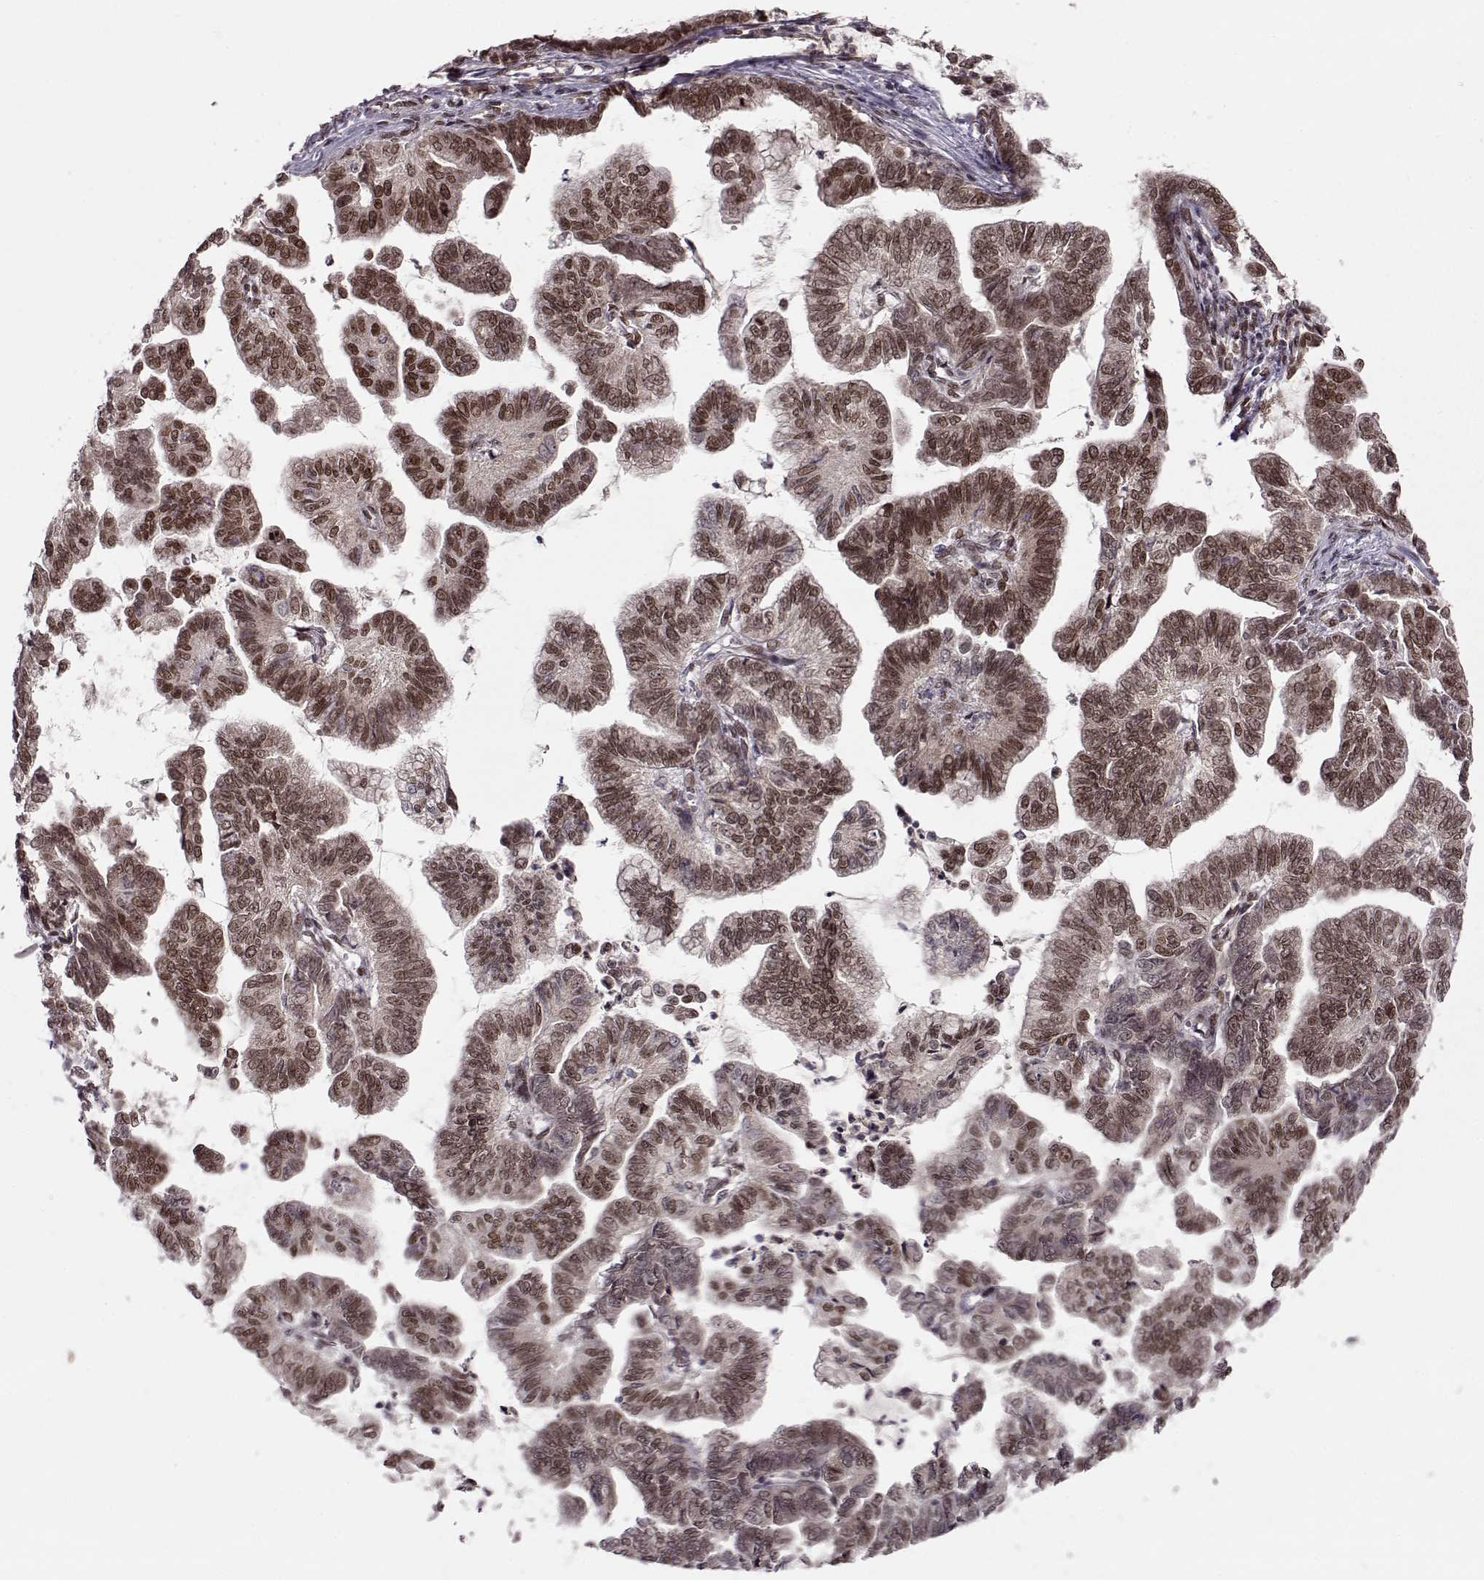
{"staining": {"intensity": "moderate", "quantity": ">75%", "location": "cytoplasmic/membranous,nuclear"}, "tissue": "stomach cancer", "cell_type": "Tumor cells", "image_type": "cancer", "snomed": [{"axis": "morphology", "description": "Adenocarcinoma, NOS"}, {"axis": "topography", "description": "Stomach"}], "caption": "Protein staining of stomach cancer (adenocarcinoma) tissue demonstrates moderate cytoplasmic/membranous and nuclear expression in approximately >75% of tumor cells.", "gene": "RAI1", "patient": {"sex": "male", "age": 83}}